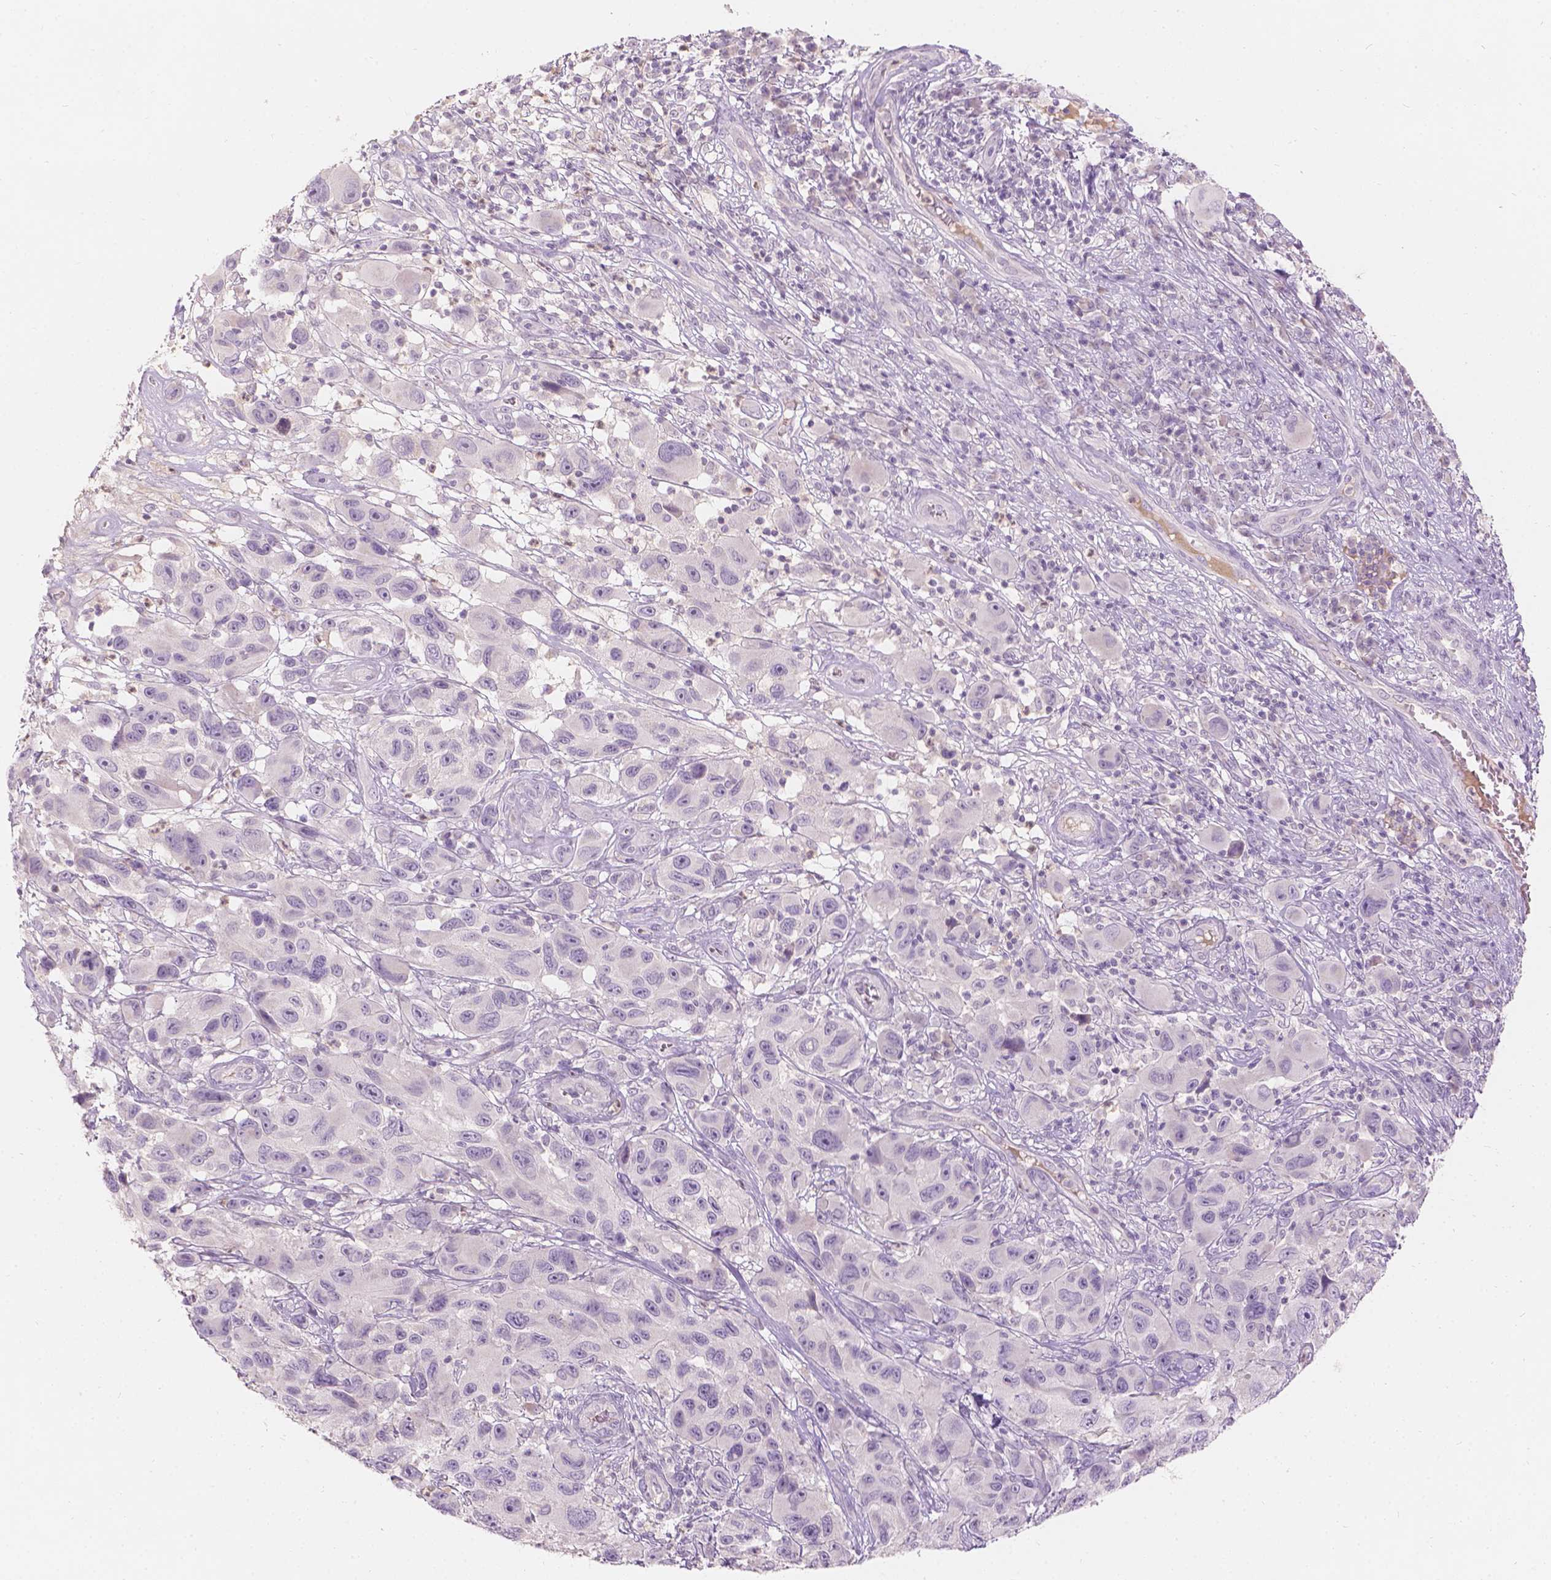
{"staining": {"intensity": "negative", "quantity": "none", "location": "none"}, "tissue": "melanoma", "cell_type": "Tumor cells", "image_type": "cancer", "snomed": [{"axis": "morphology", "description": "Malignant melanoma, NOS"}, {"axis": "topography", "description": "Skin"}], "caption": "Melanoma stained for a protein using IHC demonstrates no staining tumor cells.", "gene": "DCAF4L1", "patient": {"sex": "male", "age": 53}}